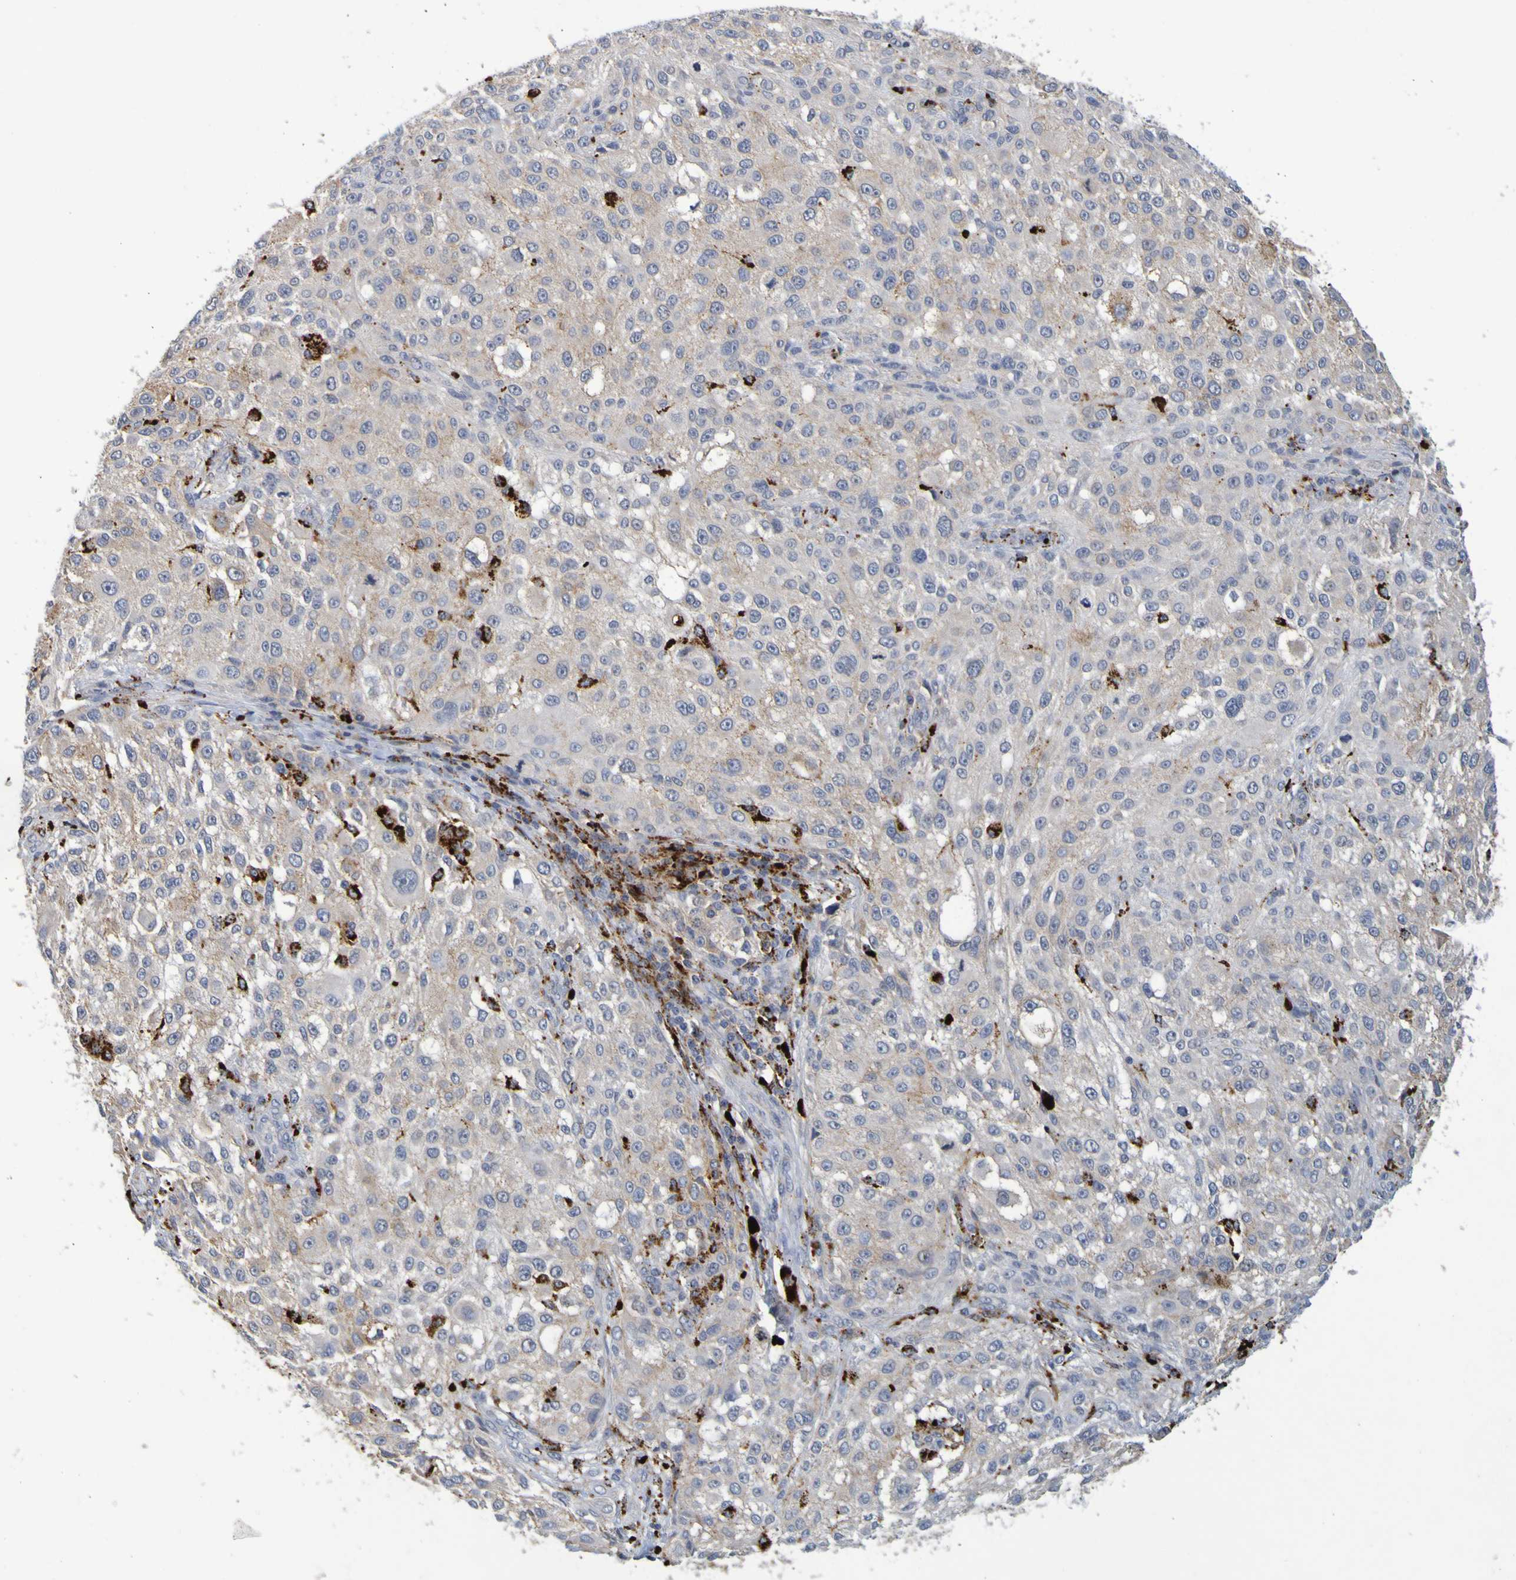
{"staining": {"intensity": "weak", "quantity": "<25%", "location": "cytoplasmic/membranous"}, "tissue": "melanoma", "cell_type": "Tumor cells", "image_type": "cancer", "snomed": [{"axis": "morphology", "description": "Necrosis, NOS"}, {"axis": "morphology", "description": "Malignant melanoma, NOS"}, {"axis": "topography", "description": "Skin"}], "caption": "An immunohistochemistry (IHC) image of melanoma is shown. There is no staining in tumor cells of melanoma. (DAB IHC, high magnification).", "gene": "TPH1", "patient": {"sex": "female", "age": 87}}